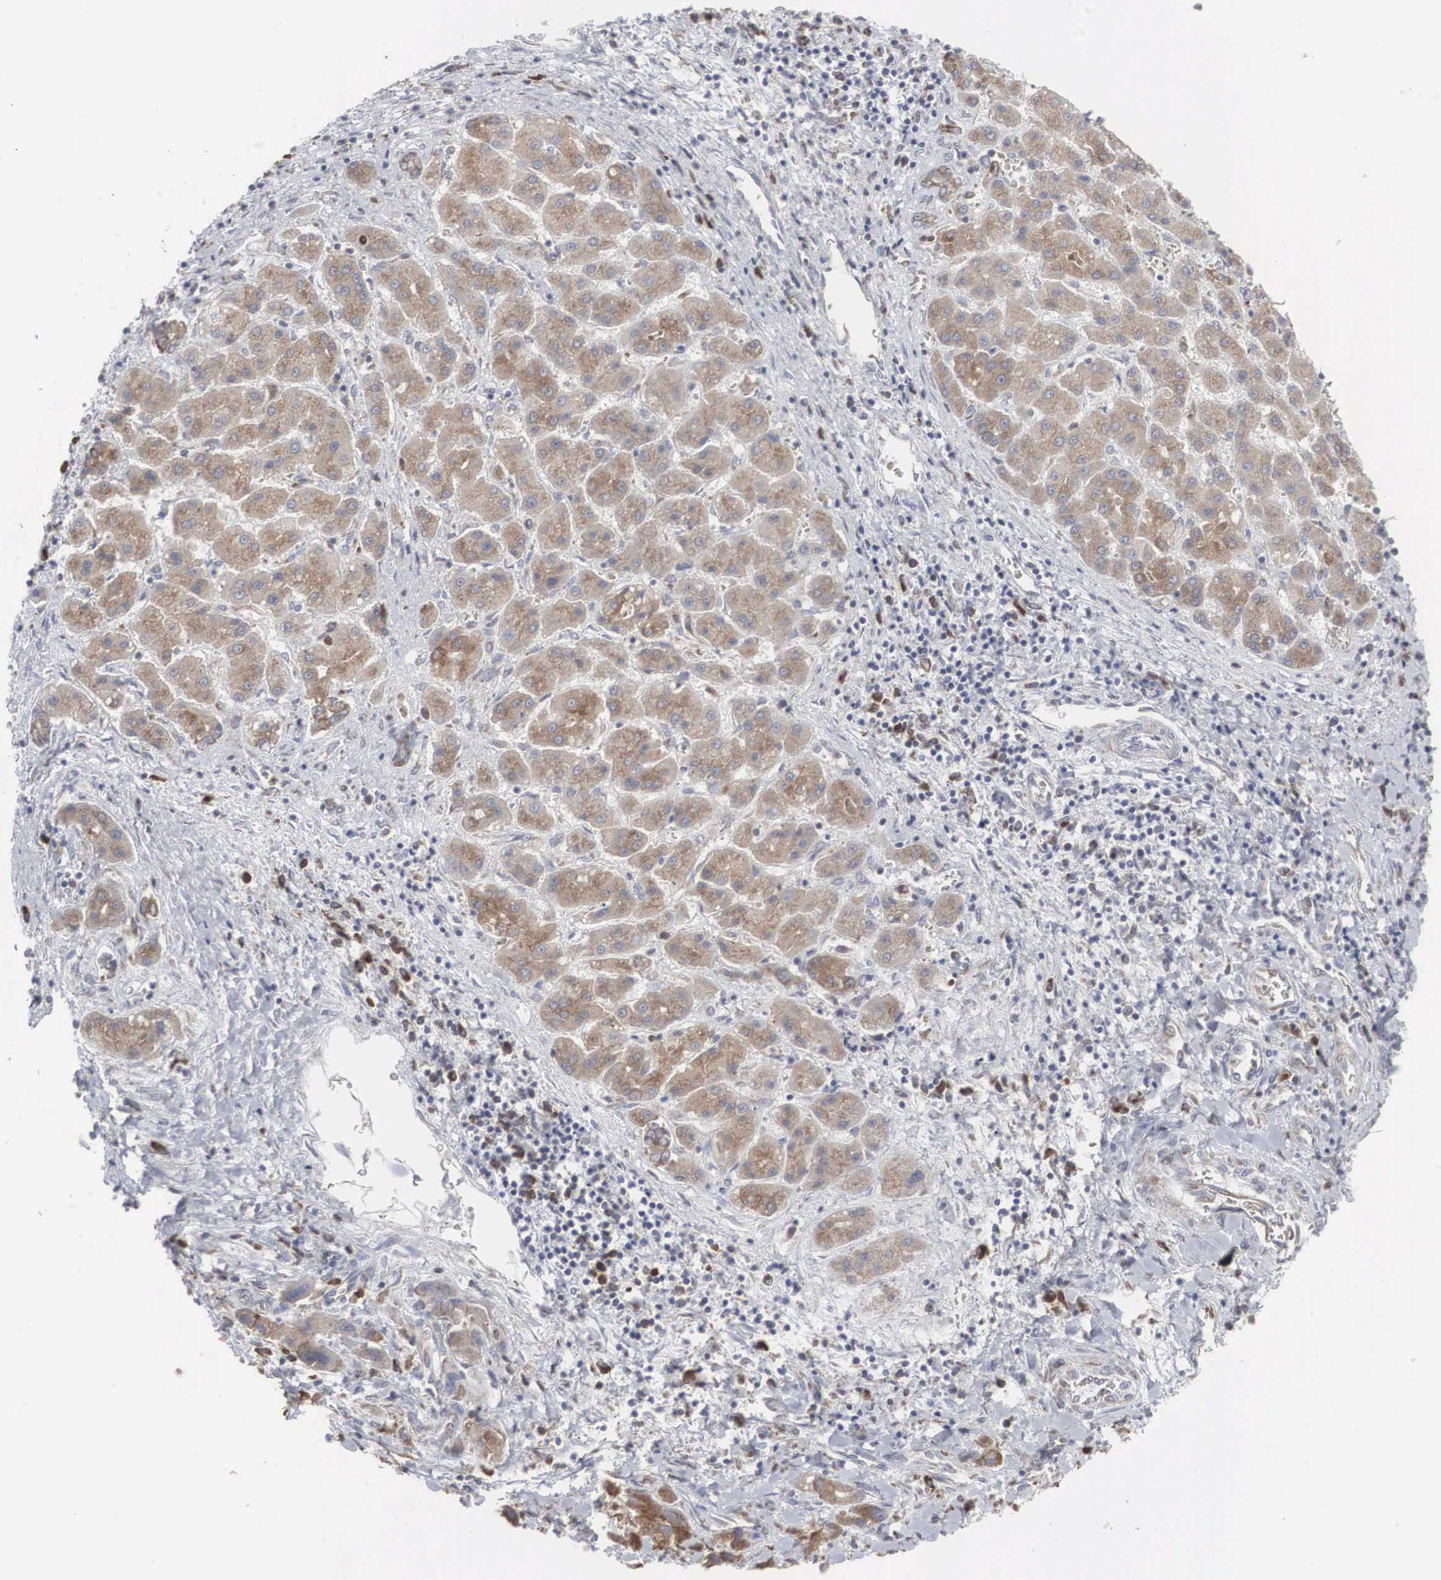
{"staining": {"intensity": "moderate", "quantity": ">75%", "location": "cytoplasmic/membranous"}, "tissue": "liver cancer", "cell_type": "Tumor cells", "image_type": "cancer", "snomed": [{"axis": "morphology", "description": "Carcinoma, Hepatocellular, NOS"}, {"axis": "topography", "description": "Liver"}], "caption": "Protein staining displays moderate cytoplasmic/membranous expression in about >75% of tumor cells in liver cancer. Nuclei are stained in blue.", "gene": "MIA2", "patient": {"sex": "male", "age": 24}}